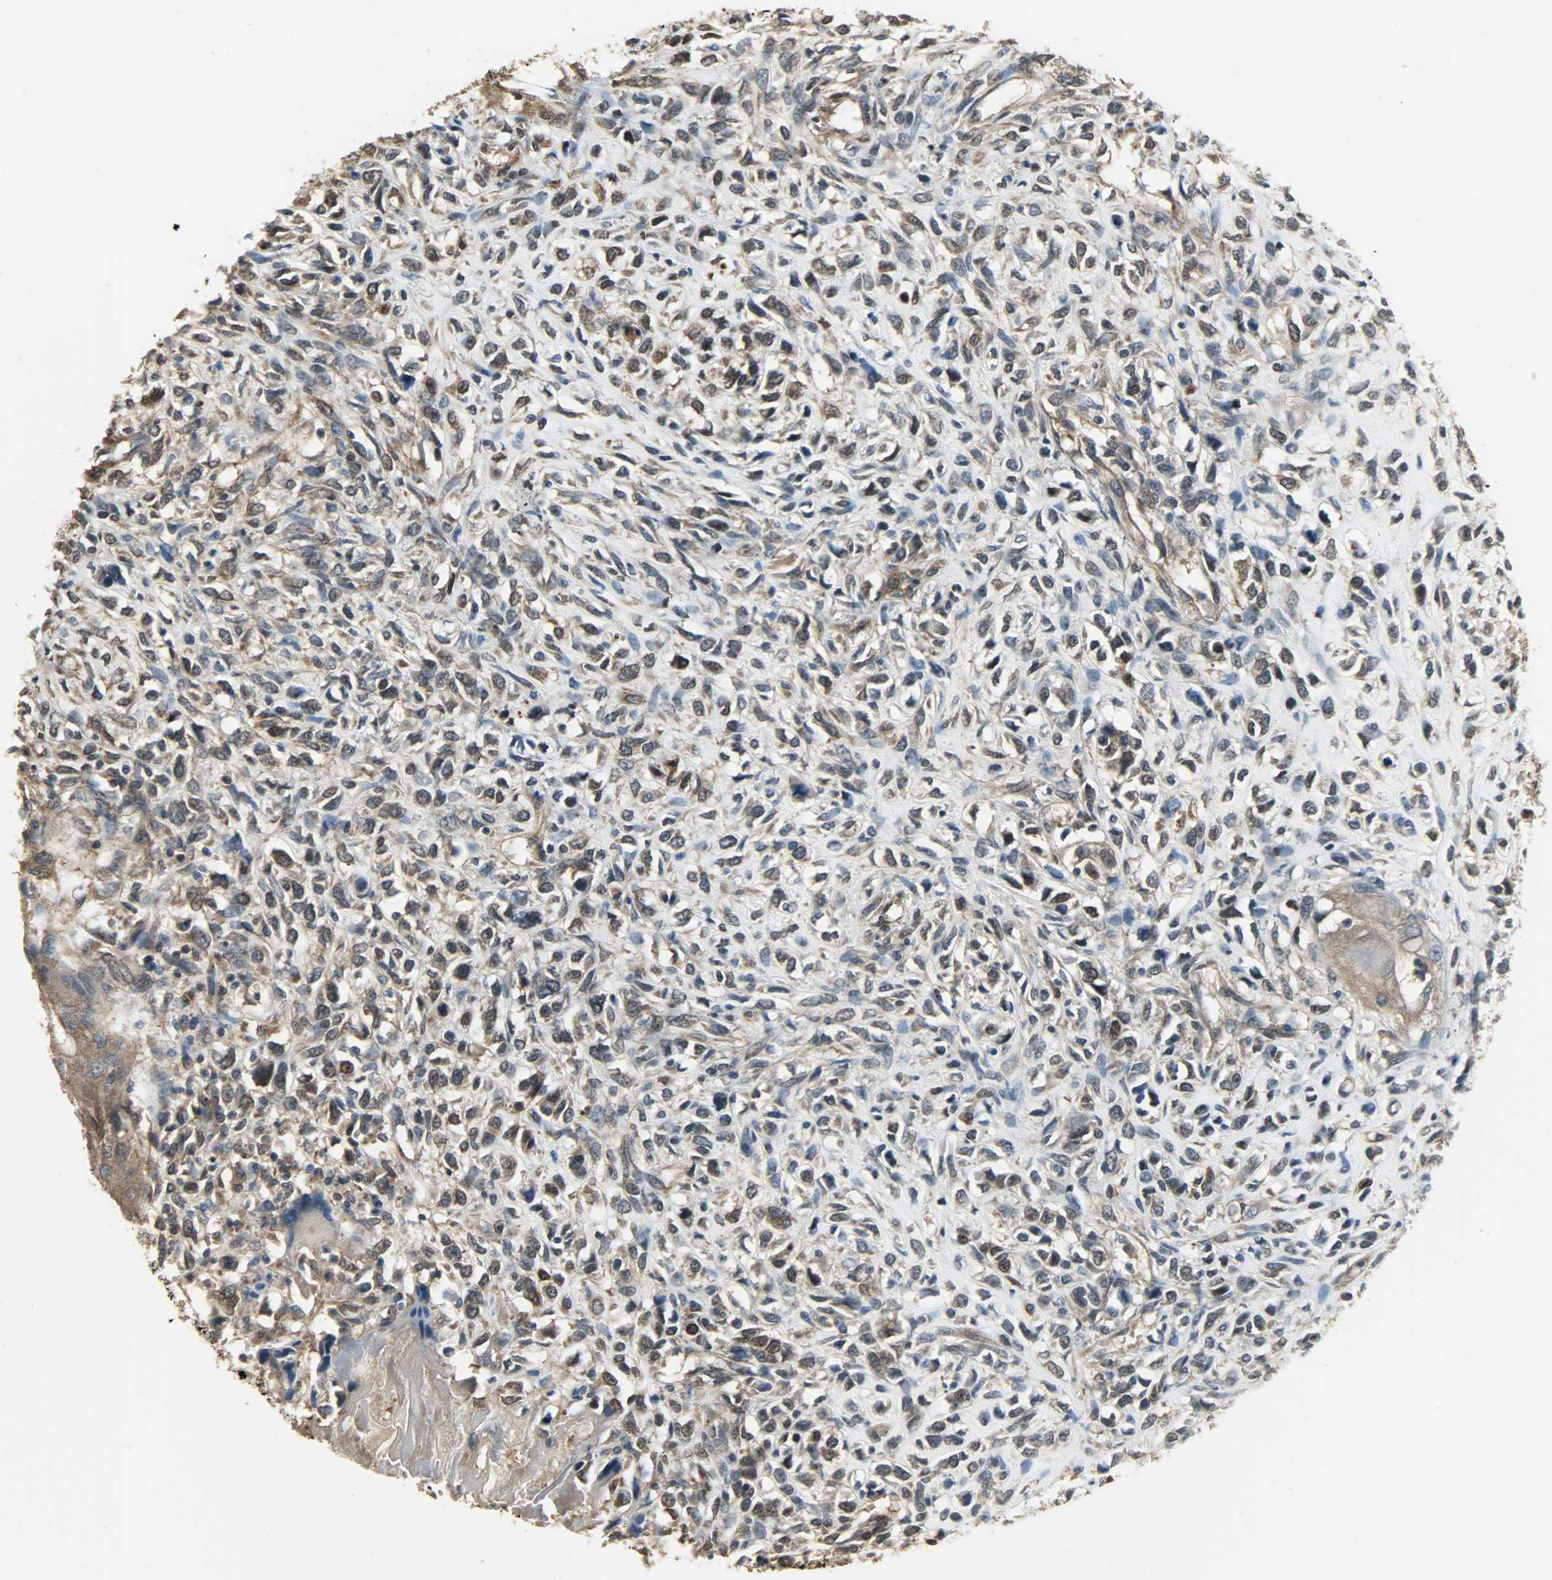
{"staining": {"intensity": "moderate", "quantity": ">75%", "location": "cytoplasmic/membranous,nuclear"}, "tissue": "head and neck cancer", "cell_type": "Tumor cells", "image_type": "cancer", "snomed": [{"axis": "morphology", "description": "Necrosis, NOS"}, {"axis": "morphology", "description": "Neoplasm, malignant, NOS"}, {"axis": "topography", "description": "Salivary gland"}, {"axis": "topography", "description": "Head-Neck"}], "caption": "Immunohistochemistry (IHC) photomicrograph of head and neck malignant neoplasm stained for a protein (brown), which displays medium levels of moderate cytoplasmic/membranous and nuclear positivity in about >75% of tumor cells.", "gene": "LDHB", "patient": {"sex": "male", "age": 43}}